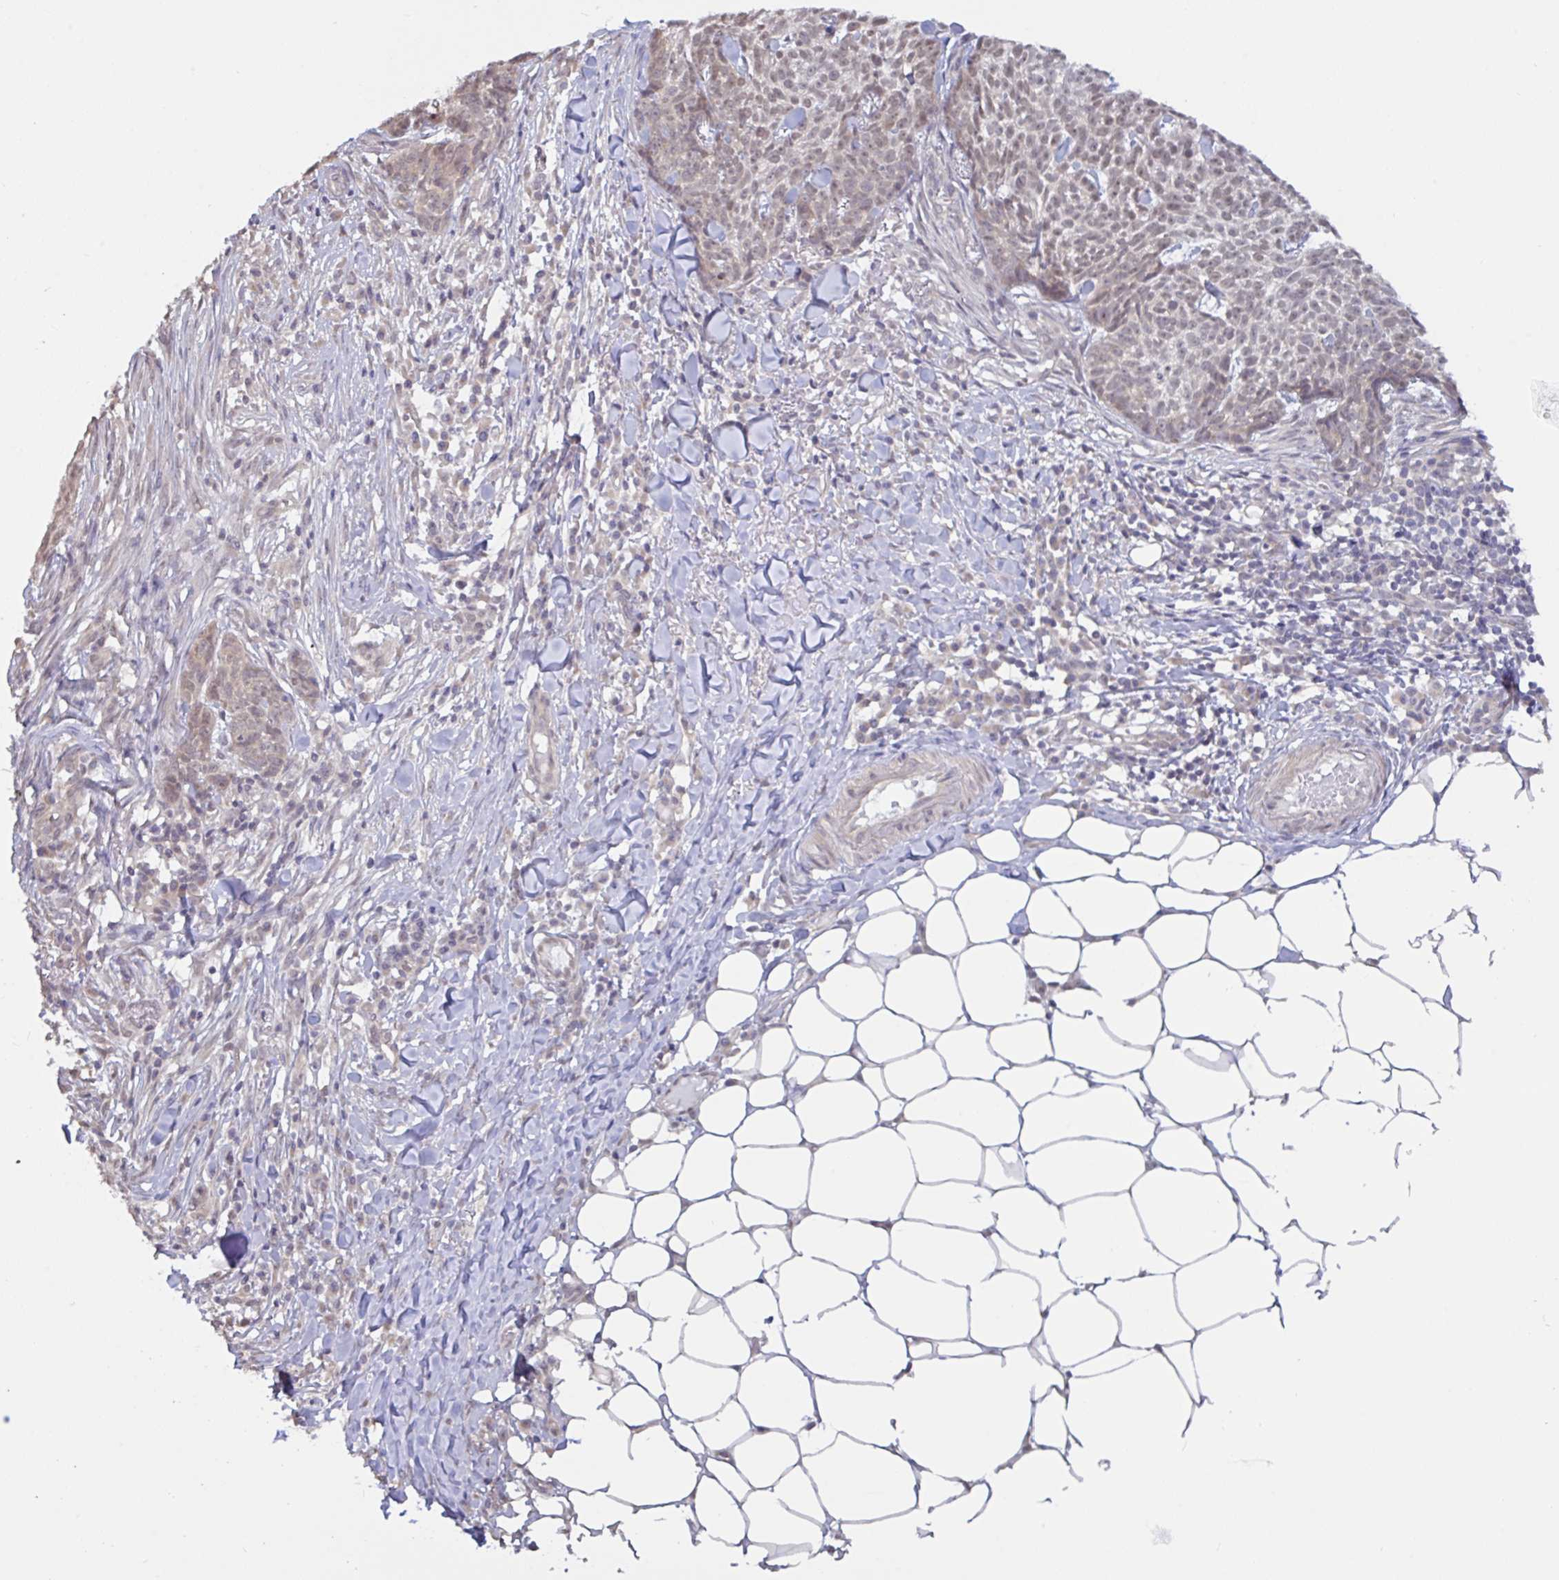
{"staining": {"intensity": "moderate", "quantity": "25%-75%", "location": "nuclear"}, "tissue": "skin cancer", "cell_type": "Tumor cells", "image_type": "cancer", "snomed": [{"axis": "morphology", "description": "Basal cell carcinoma"}, {"axis": "topography", "description": "Skin"}], "caption": "Tumor cells exhibit moderate nuclear positivity in approximately 25%-75% of cells in basal cell carcinoma (skin). The protein is stained brown, and the nuclei are stained in blue (DAB (3,3'-diaminobenzidine) IHC with brightfield microscopy, high magnification).", "gene": "HYPK", "patient": {"sex": "female", "age": 93}}